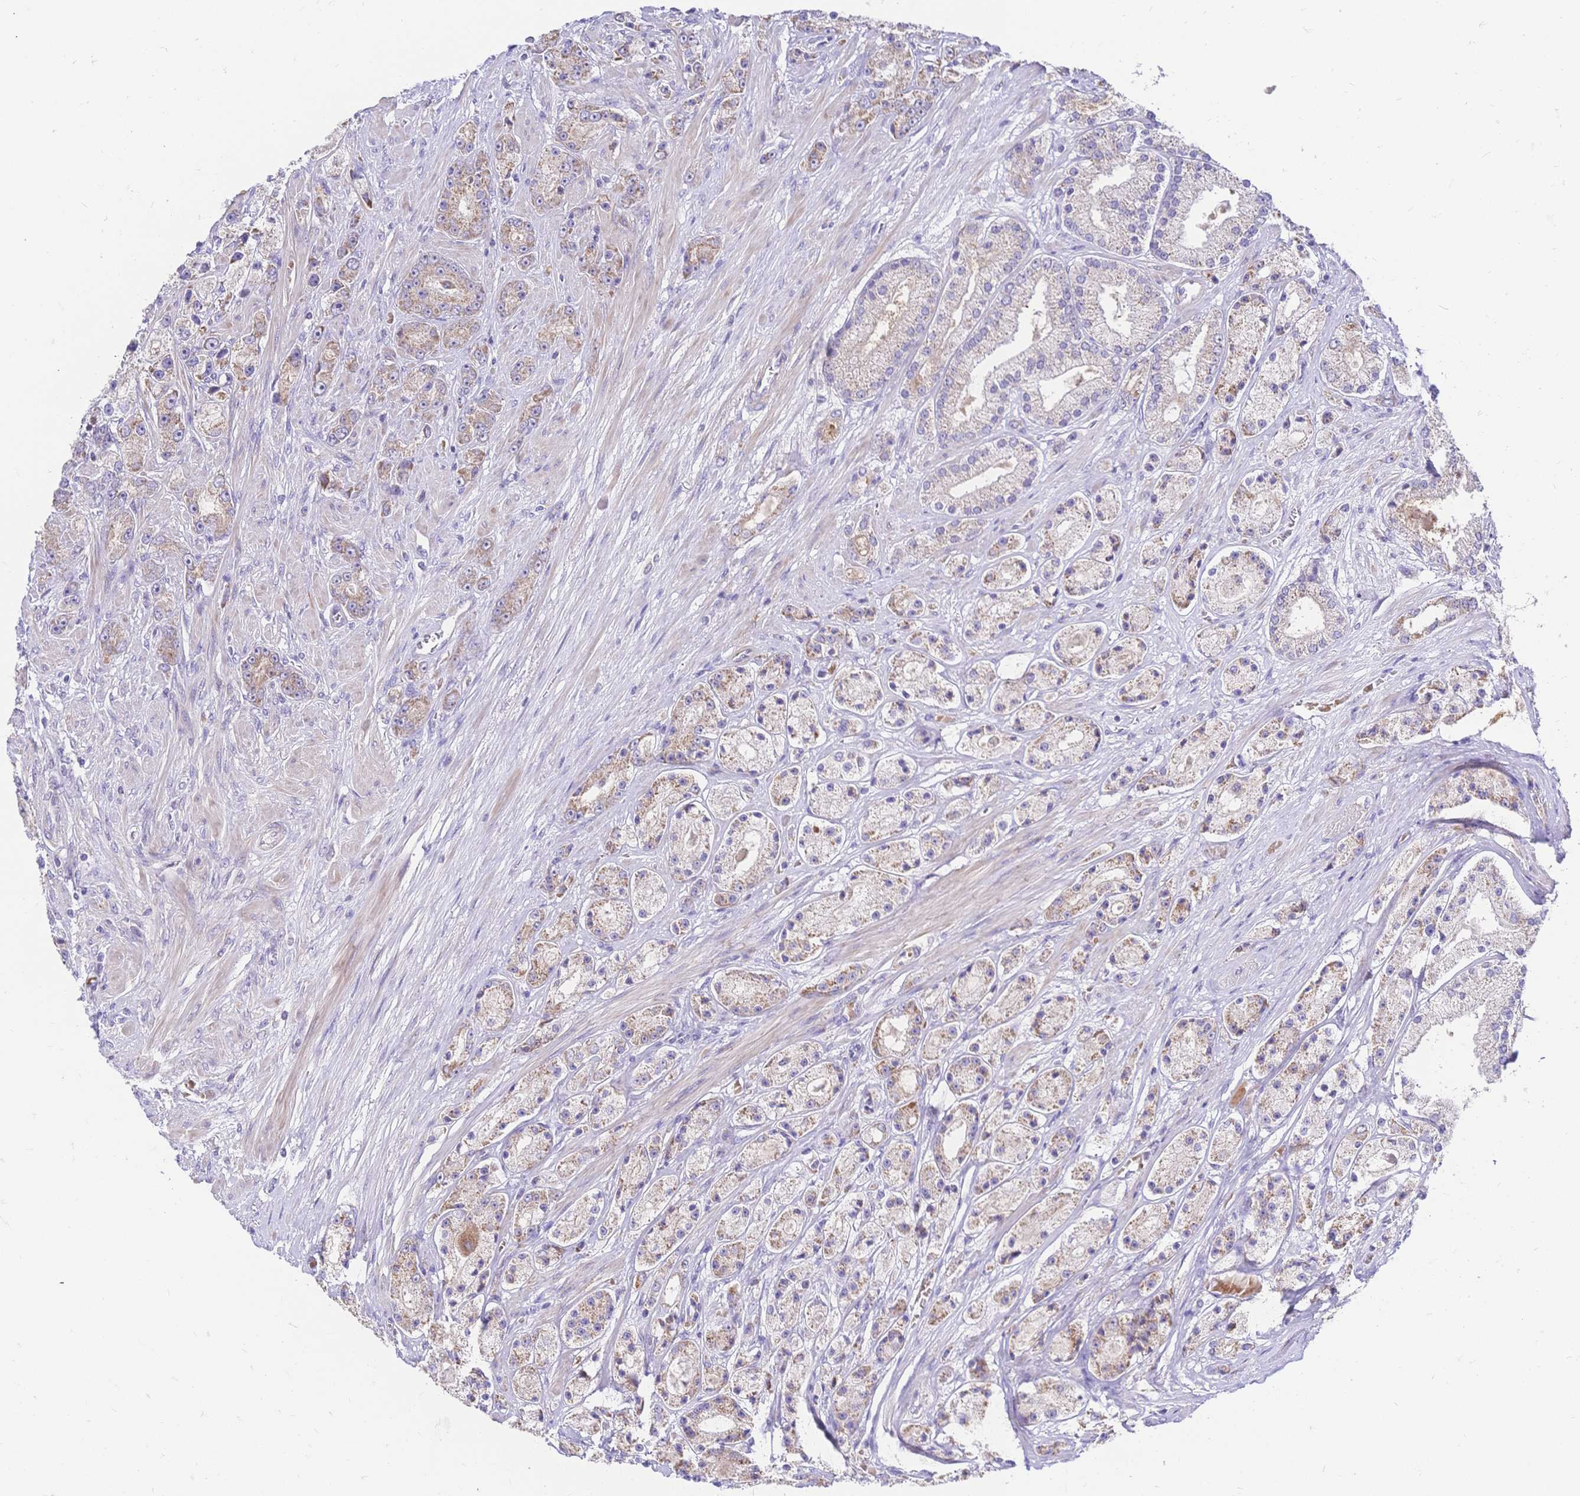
{"staining": {"intensity": "moderate", "quantity": "25%-75%", "location": "cytoplasmic/membranous"}, "tissue": "prostate cancer", "cell_type": "Tumor cells", "image_type": "cancer", "snomed": [{"axis": "morphology", "description": "Adenocarcinoma, High grade"}, {"axis": "topography", "description": "Prostate"}], "caption": "High-grade adenocarcinoma (prostate) was stained to show a protein in brown. There is medium levels of moderate cytoplasmic/membranous positivity in about 25%-75% of tumor cells.", "gene": "CLEC18B", "patient": {"sex": "male", "age": 67}}